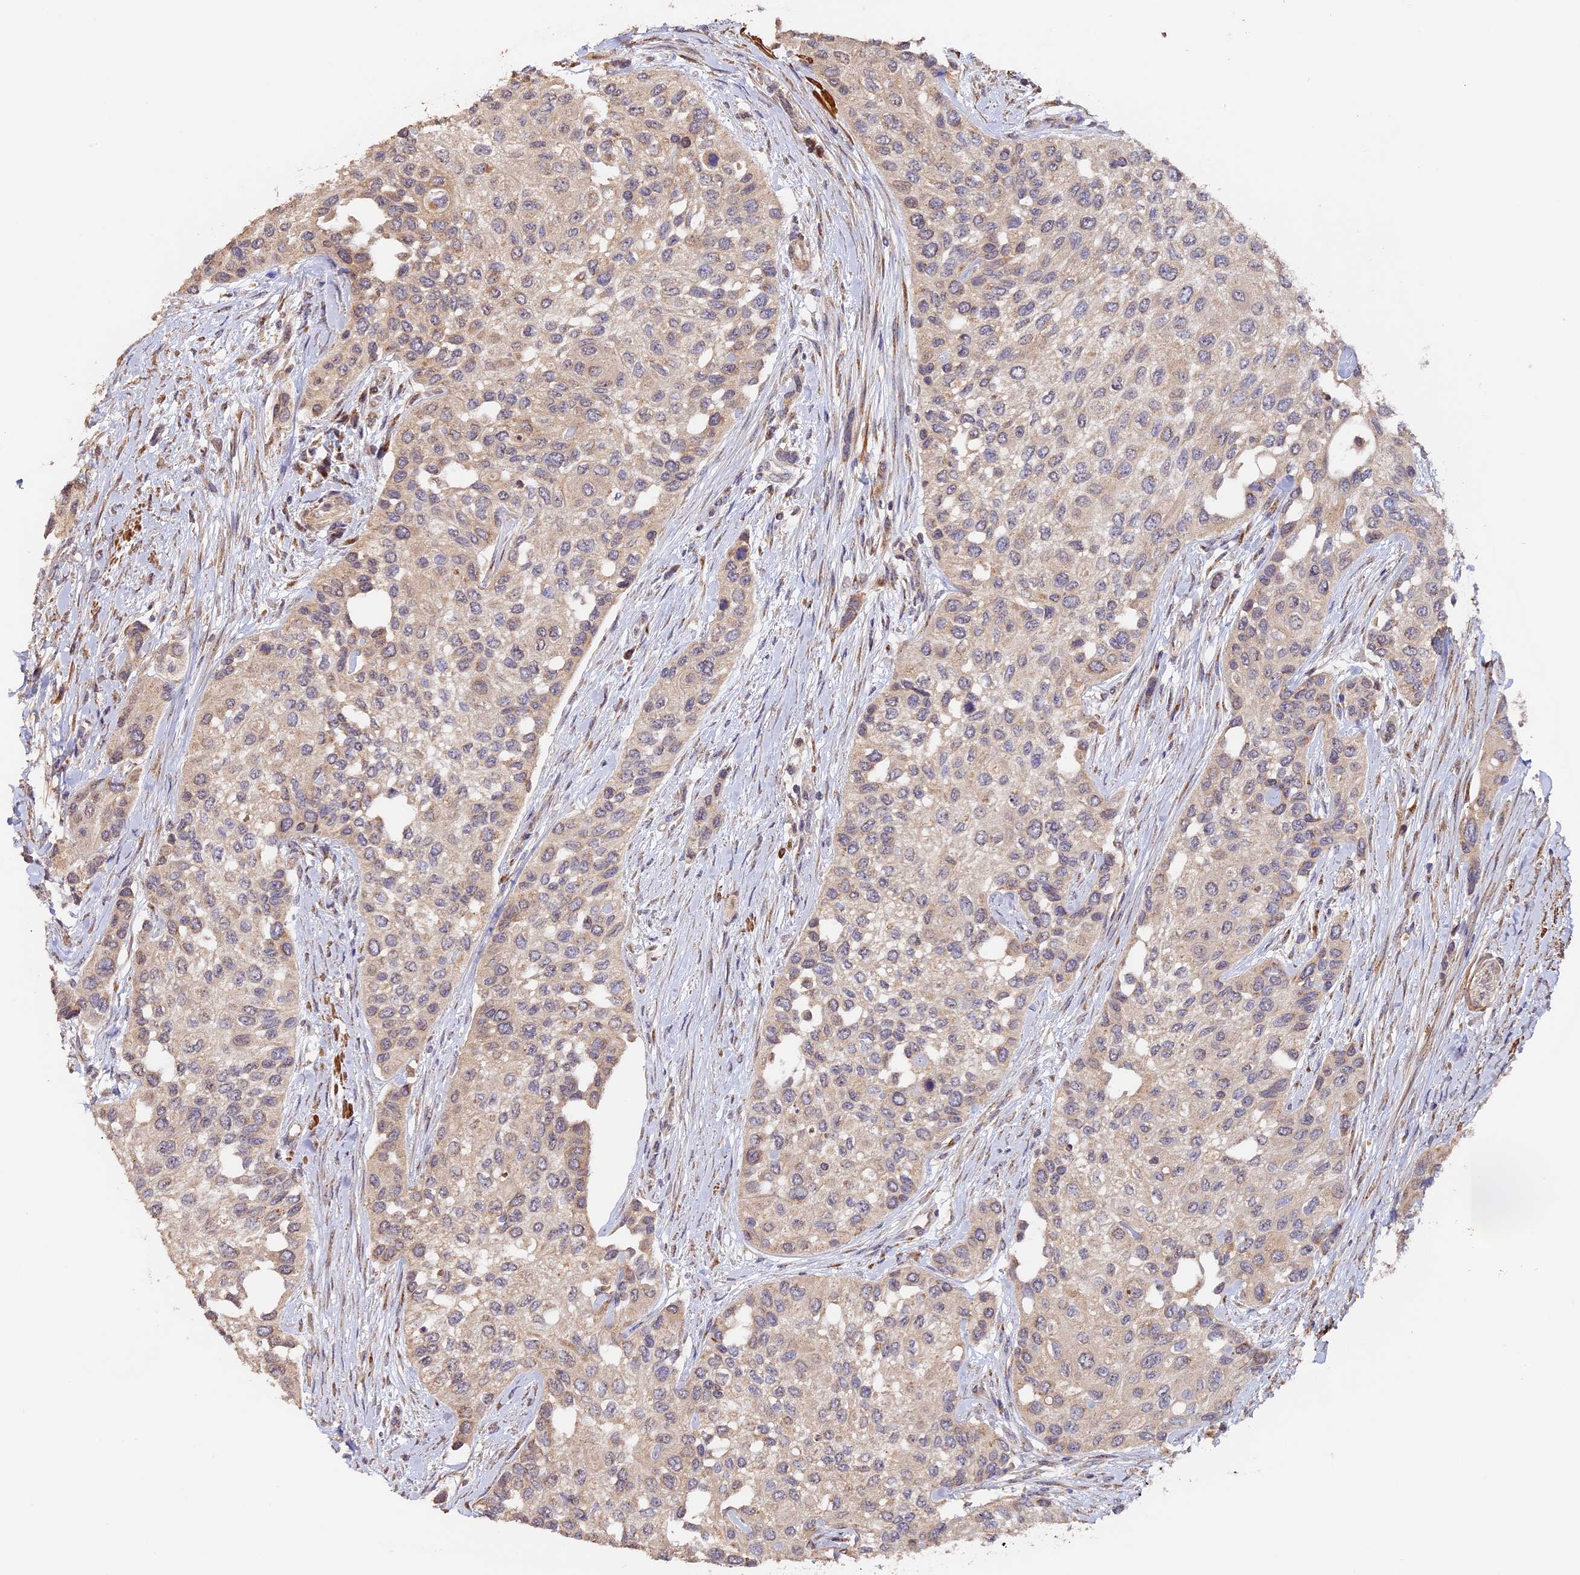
{"staining": {"intensity": "weak", "quantity": "25%-75%", "location": "cytoplasmic/membranous"}, "tissue": "urothelial cancer", "cell_type": "Tumor cells", "image_type": "cancer", "snomed": [{"axis": "morphology", "description": "Normal tissue, NOS"}, {"axis": "morphology", "description": "Urothelial carcinoma, High grade"}, {"axis": "topography", "description": "Vascular tissue"}, {"axis": "topography", "description": "Urinary bladder"}], "caption": "Urothelial cancer stained with DAB immunohistochemistry shows low levels of weak cytoplasmic/membranous expression in about 25%-75% of tumor cells.", "gene": "TANGO6", "patient": {"sex": "female", "age": 56}}